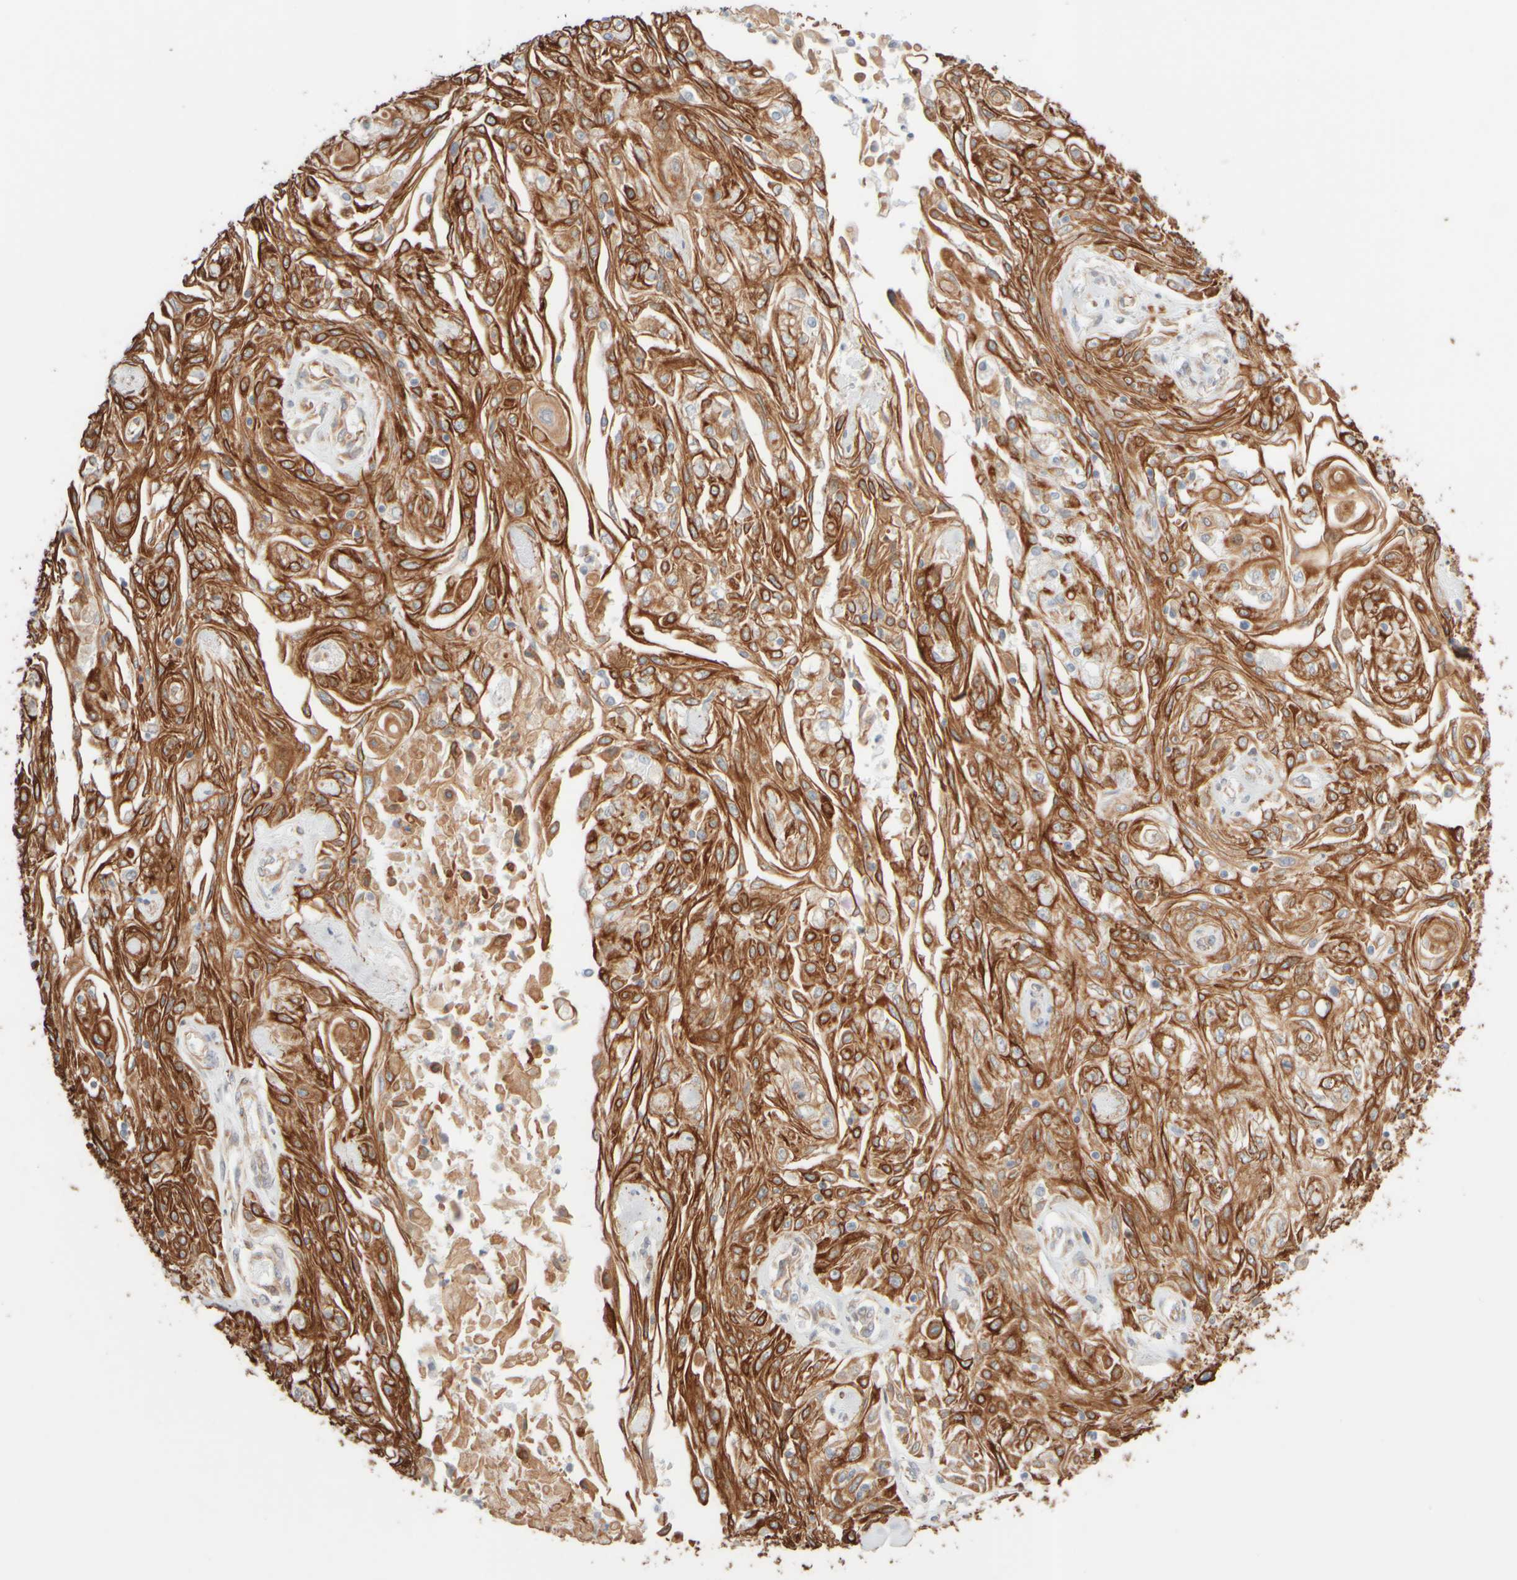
{"staining": {"intensity": "moderate", "quantity": ">75%", "location": "cytoplasmic/membranous"}, "tissue": "skin cancer", "cell_type": "Tumor cells", "image_type": "cancer", "snomed": [{"axis": "morphology", "description": "Squamous cell carcinoma, NOS"}, {"axis": "morphology", "description": "Squamous cell carcinoma, metastatic, NOS"}, {"axis": "topography", "description": "Skin"}, {"axis": "topography", "description": "Lymph node"}], "caption": "Immunohistochemistry (IHC) micrograph of human skin metastatic squamous cell carcinoma stained for a protein (brown), which displays medium levels of moderate cytoplasmic/membranous expression in about >75% of tumor cells.", "gene": "KRT15", "patient": {"sex": "male", "age": 75}}